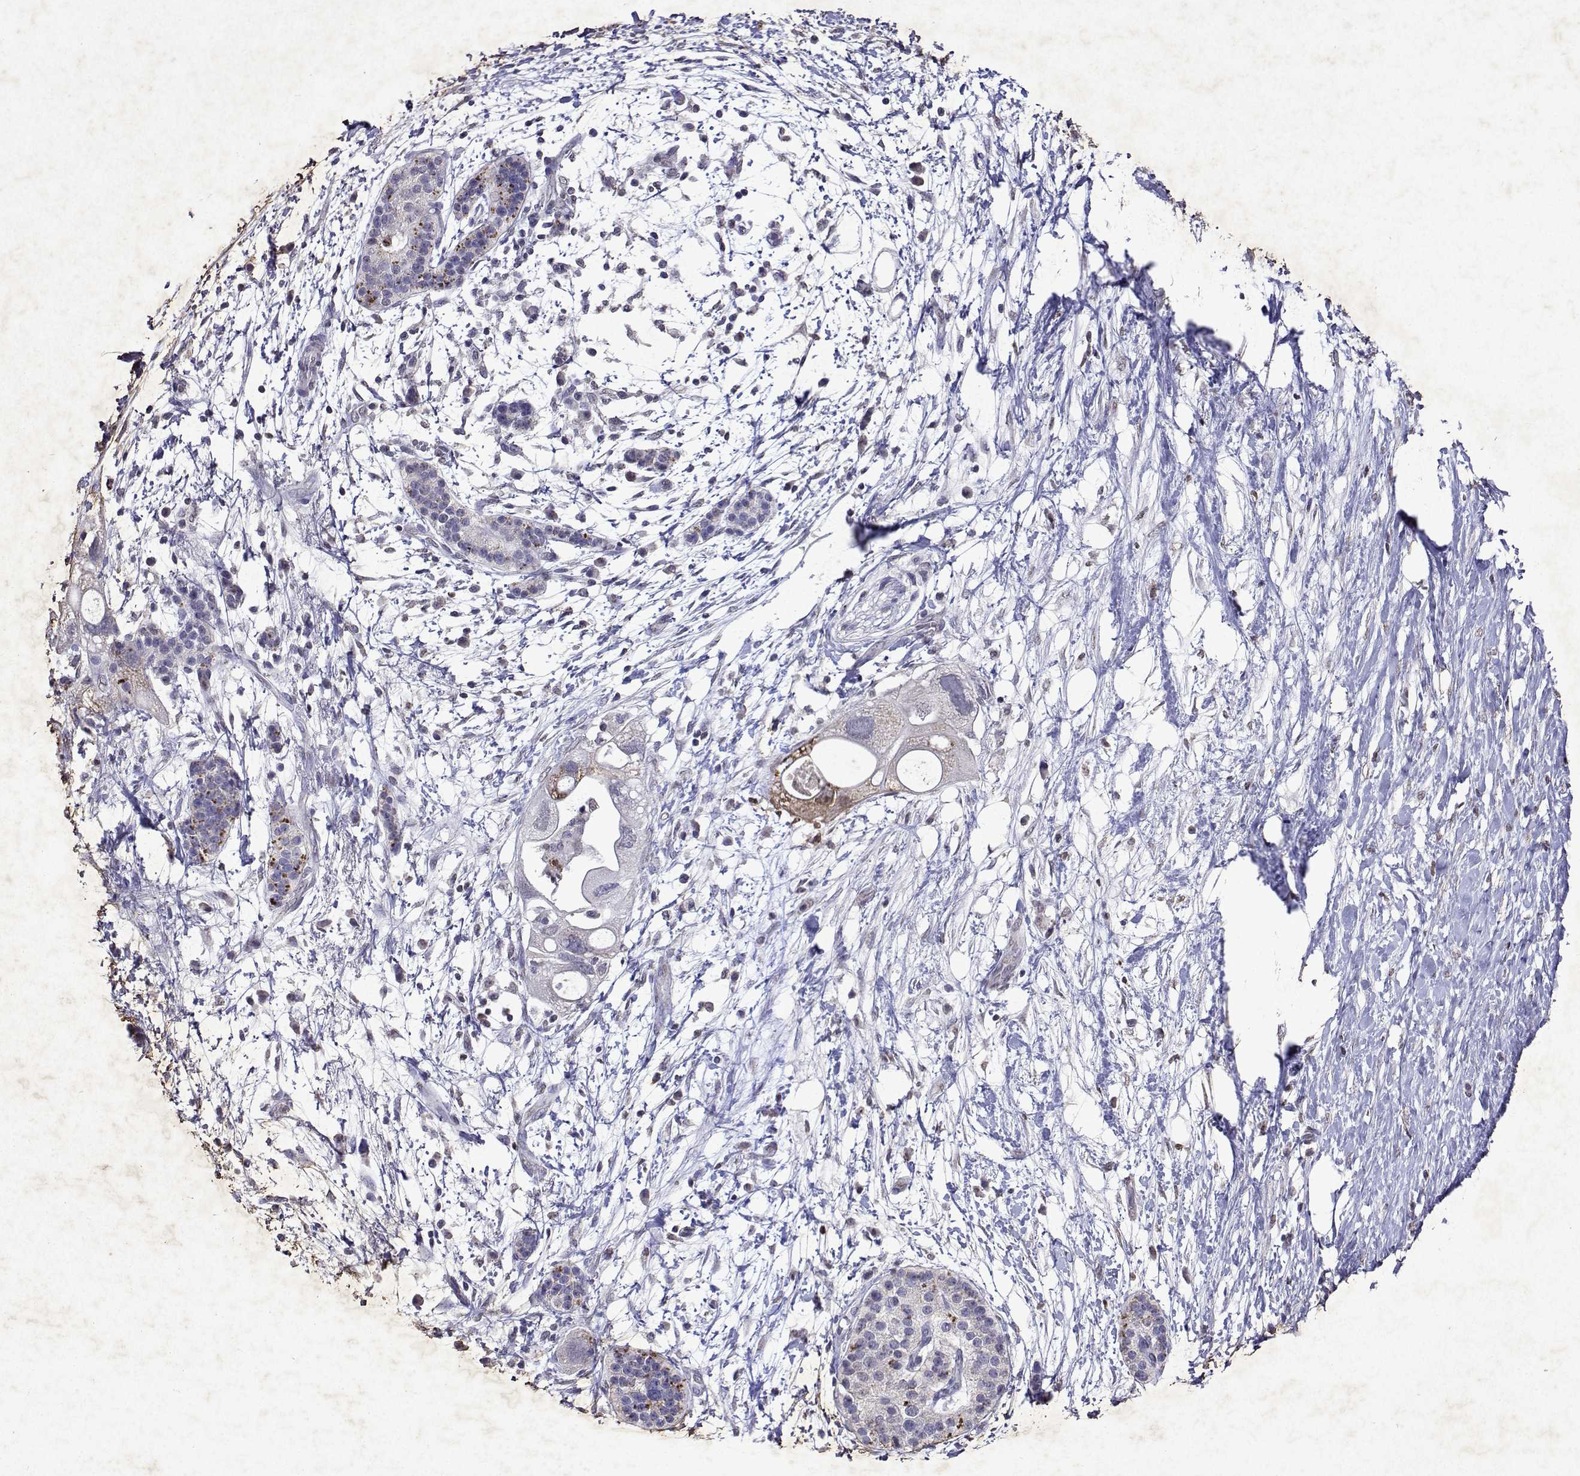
{"staining": {"intensity": "weak", "quantity": "<25%", "location": "cytoplasmic/membranous"}, "tissue": "pancreatic cancer", "cell_type": "Tumor cells", "image_type": "cancer", "snomed": [{"axis": "morphology", "description": "Adenocarcinoma, NOS"}, {"axis": "topography", "description": "Pancreas"}], "caption": "An IHC photomicrograph of pancreatic cancer is shown. There is no staining in tumor cells of pancreatic cancer.", "gene": "DUSP28", "patient": {"sex": "female", "age": 72}}